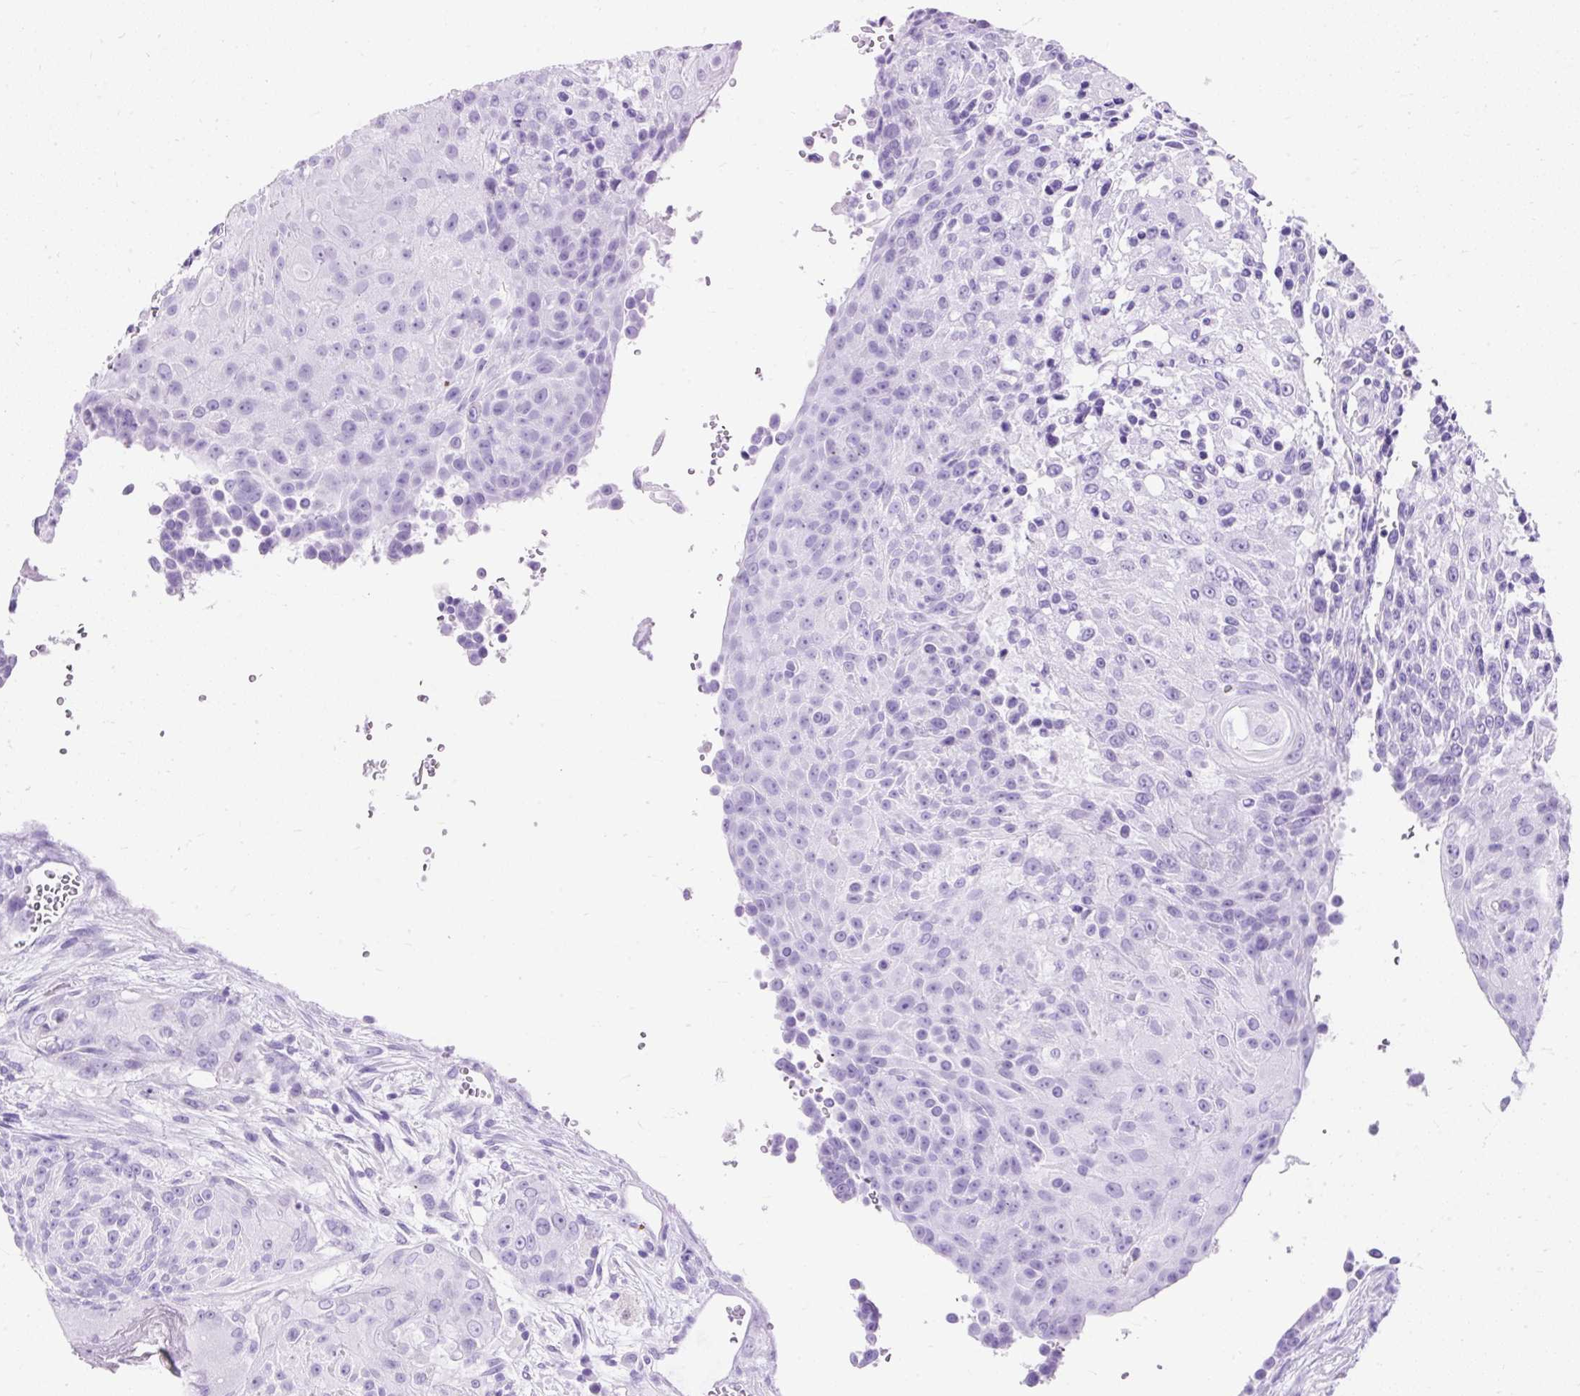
{"staining": {"intensity": "negative", "quantity": "none", "location": "none"}, "tissue": "urothelial cancer", "cell_type": "Tumor cells", "image_type": "cancer", "snomed": [{"axis": "morphology", "description": "Urothelial carcinoma, High grade"}, {"axis": "topography", "description": "Urinary bladder"}], "caption": "IHC image of human high-grade urothelial carcinoma stained for a protein (brown), which demonstrates no expression in tumor cells.", "gene": "PVALB", "patient": {"sex": "female", "age": 63}}